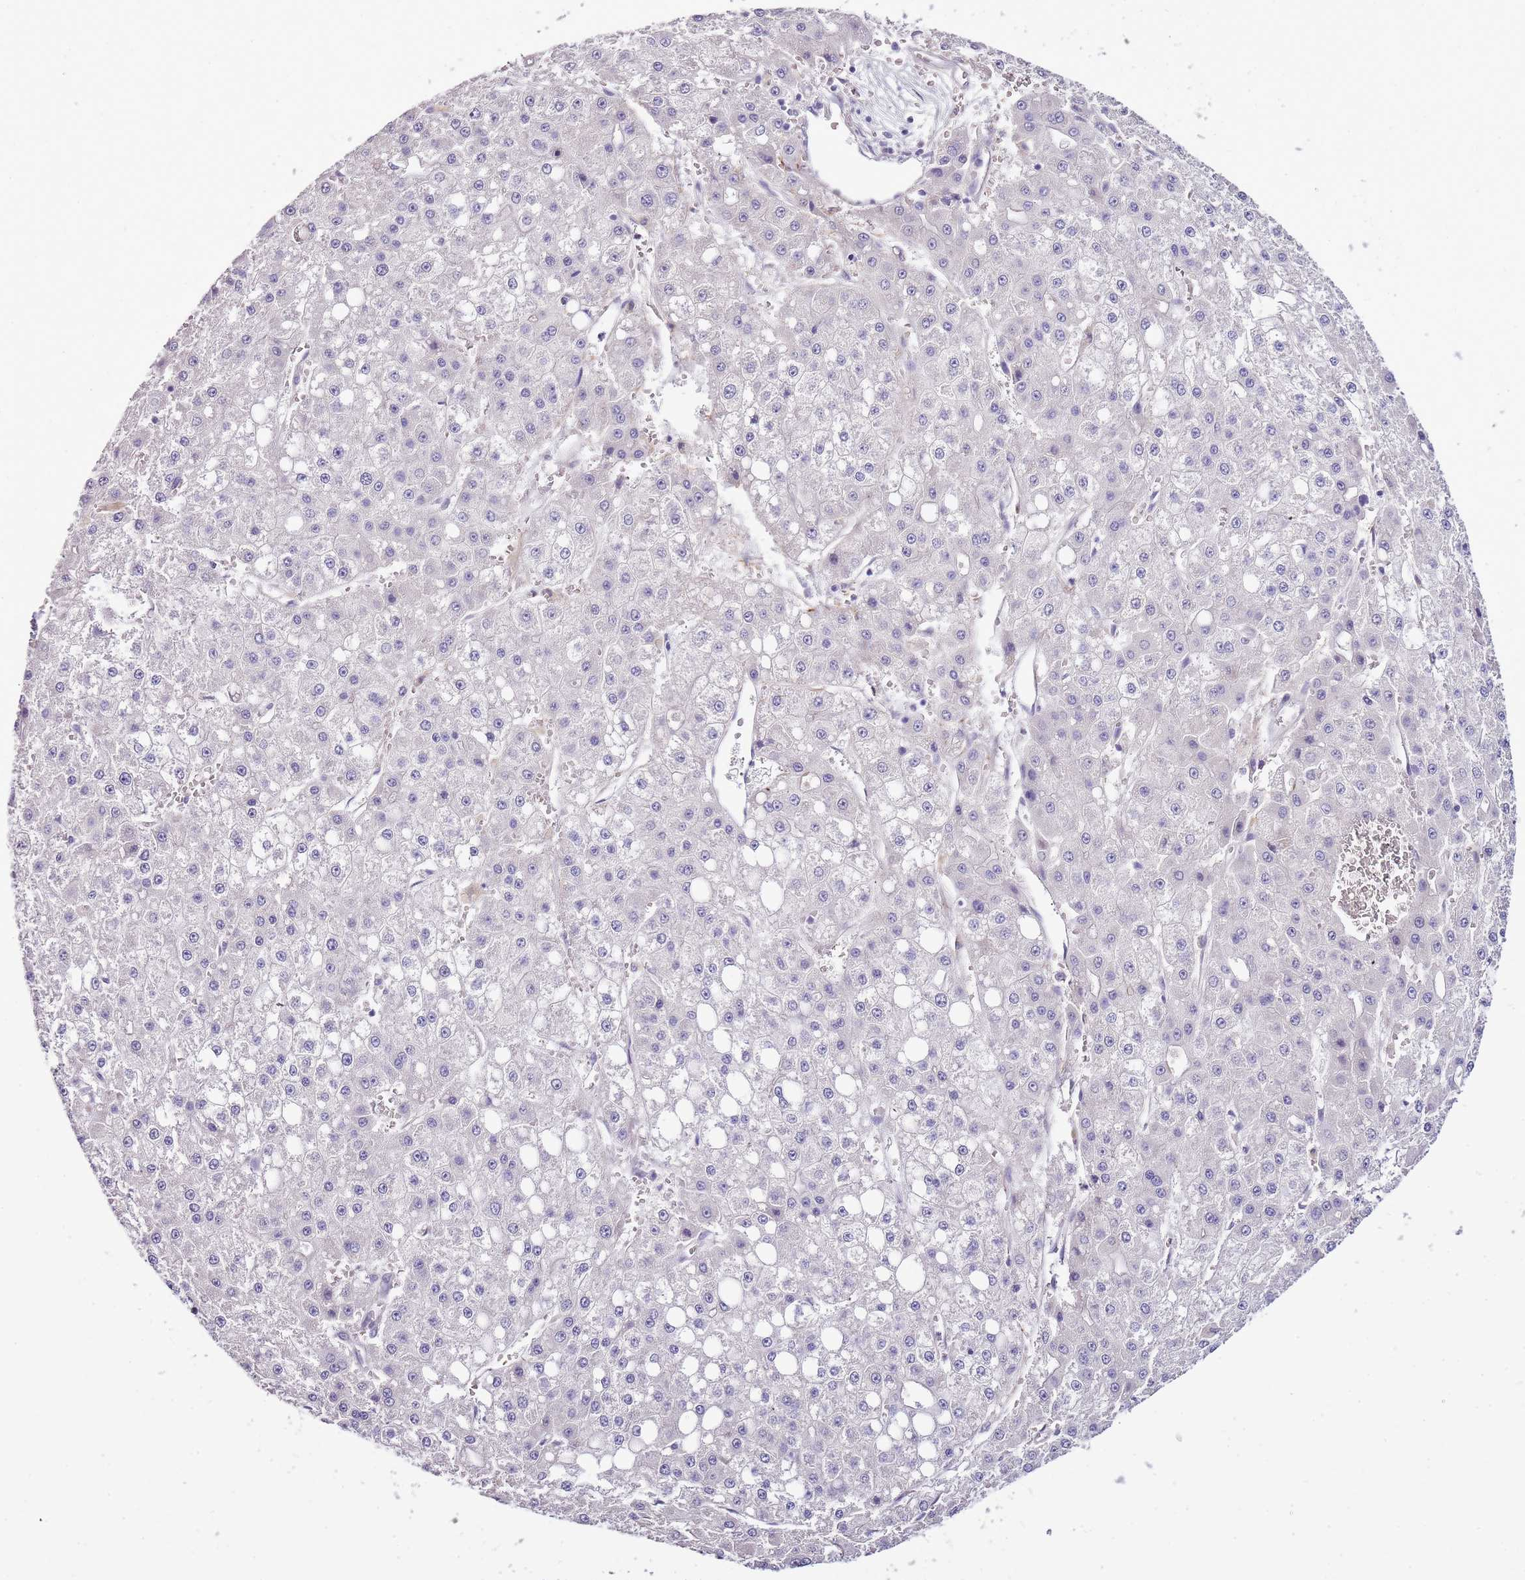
{"staining": {"intensity": "negative", "quantity": "none", "location": "none"}, "tissue": "liver cancer", "cell_type": "Tumor cells", "image_type": "cancer", "snomed": [{"axis": "morphology", "description": "Carcinoma, Hepatocellular, NOS"}, {"axis": "topography", "description": "Liver"}], "caption": "There is no significant expression in tumor cells of liver hepatocellular carcinoma.", "gene": "NKX2-3", "patient": {"sex": "male", "age": 47}}